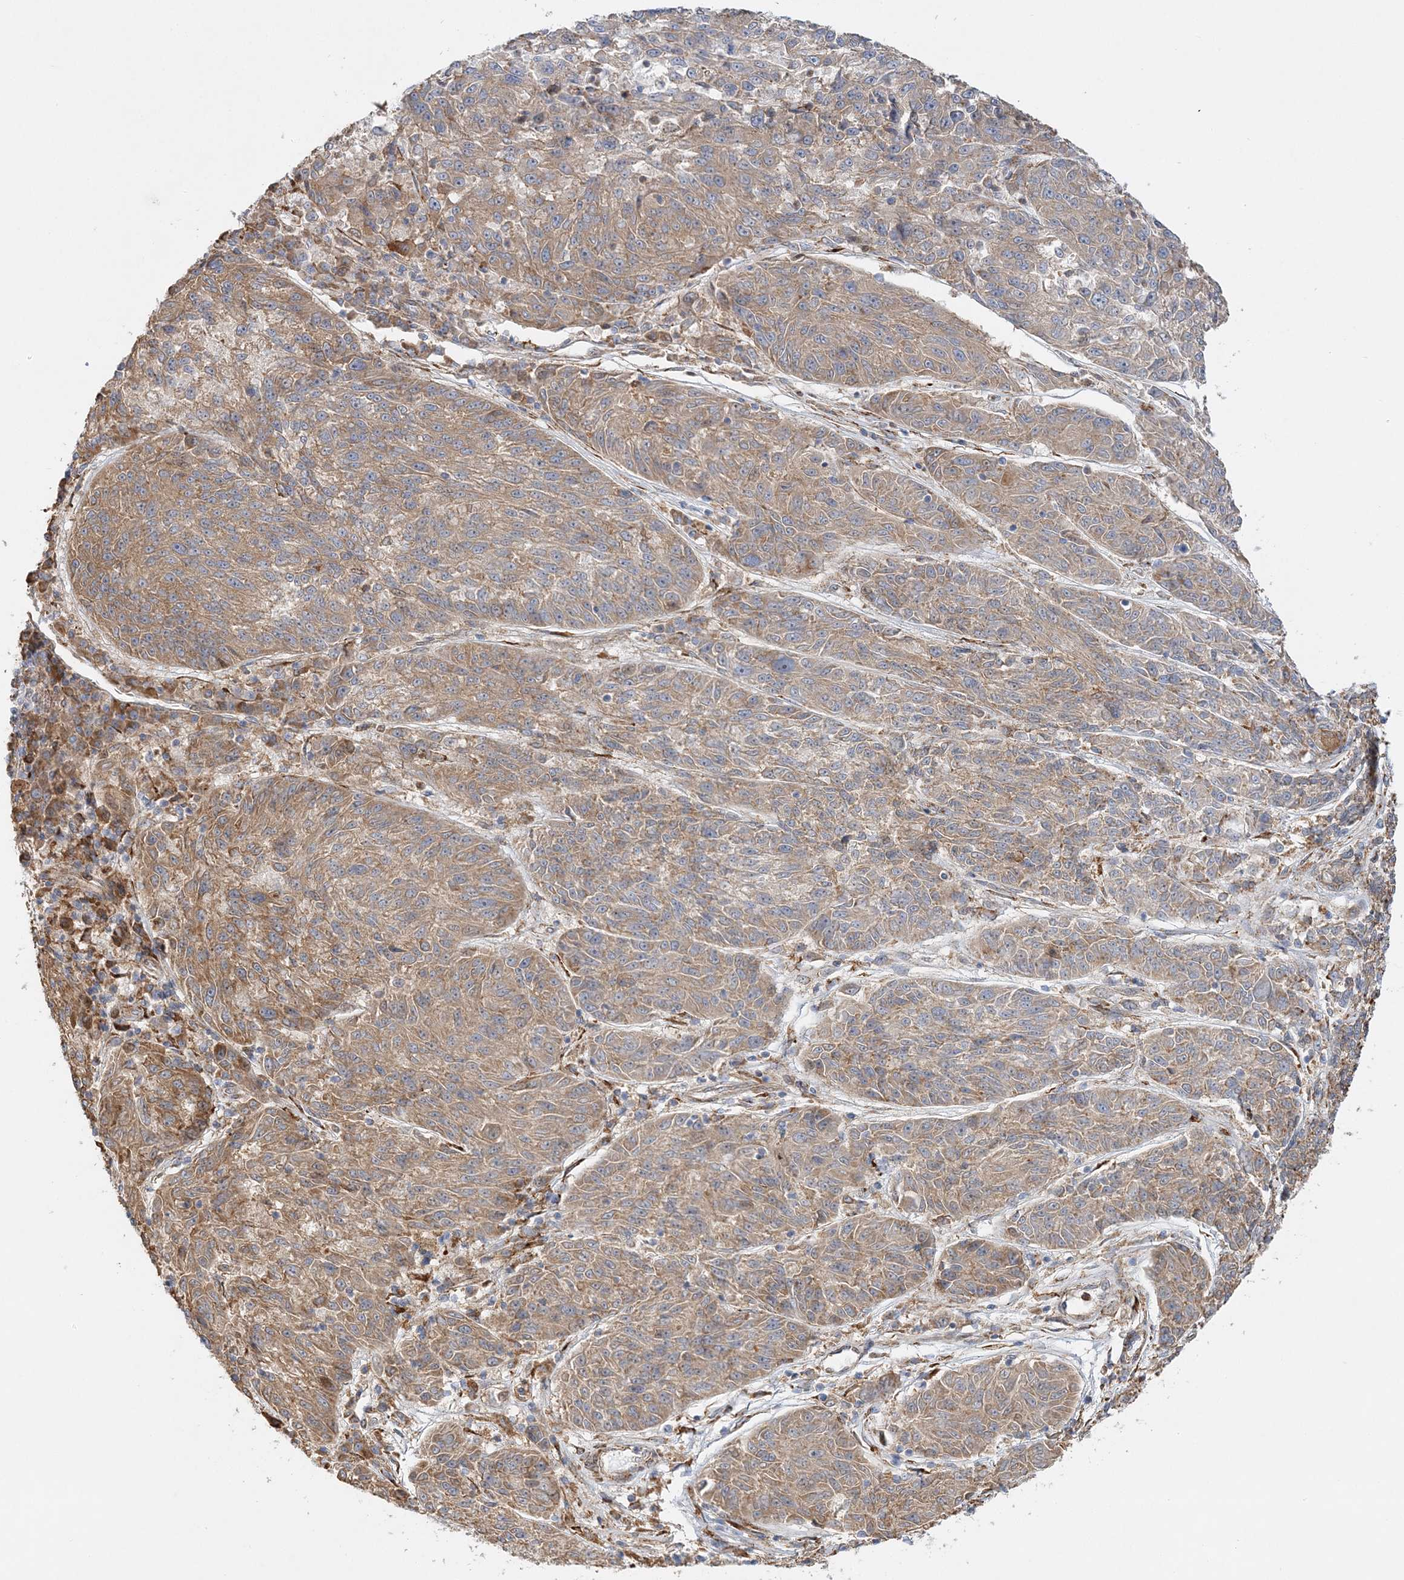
{"staining": {"intensity": "weak", "quantity": "25%-75%", "location": "cytoplasmic/membranous"}, "tissue": "melanoma", "cell_type": "Tumor cells", "image_type": "cancer", "snomed": [{"axis": "morphology", "description": "Malignant melanoma, NOS"}, {"axis": "topography", "description": "Skin"}], "caption": "A low amount of weak cytoplasmic/membranous positivity is identified in about 25%-75% of tumor cells in melanoma tissue.", "gene": "ZFYVE16", "patient": {"sex": "male", "age": 53}}